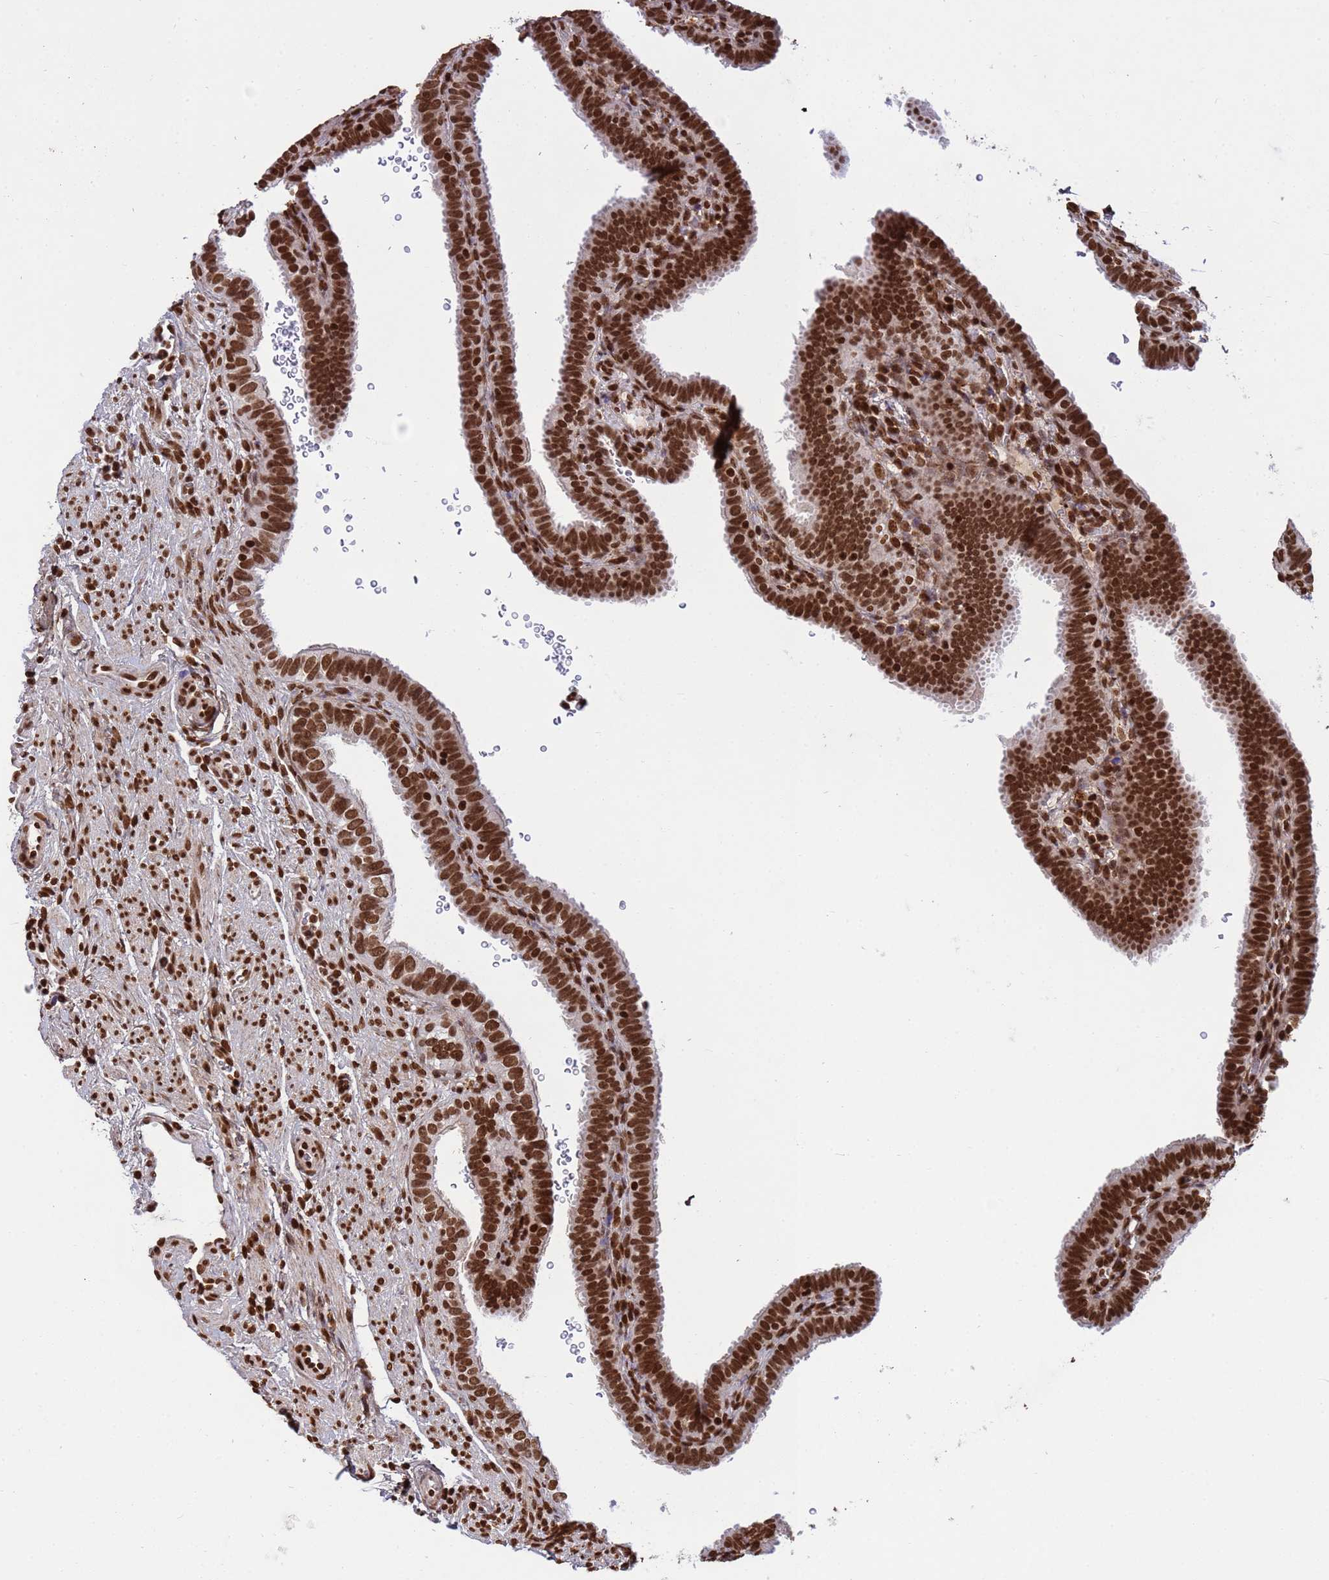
{"staining": {"intensity": "strong", "quantity": ">75%", "location": "nuclear"}, "tissue": "fallopian tube", "cell_type": "Glandular cells", "image_type": "normal", "snomed": [{"axis": "morphology", "description": "Normal tissue, NOS"}, {"axis": "topography", "description": "Fallopian tube"}], "caption": "High-power microscopy captured an immunohistochemistry (IHC) photomicrograph of benign fallopian tube, revealing strong nuclear staining in approximately >75% of glandular cells.", "gene": "H3", "patient": {"sex": "female", "age": 41}}